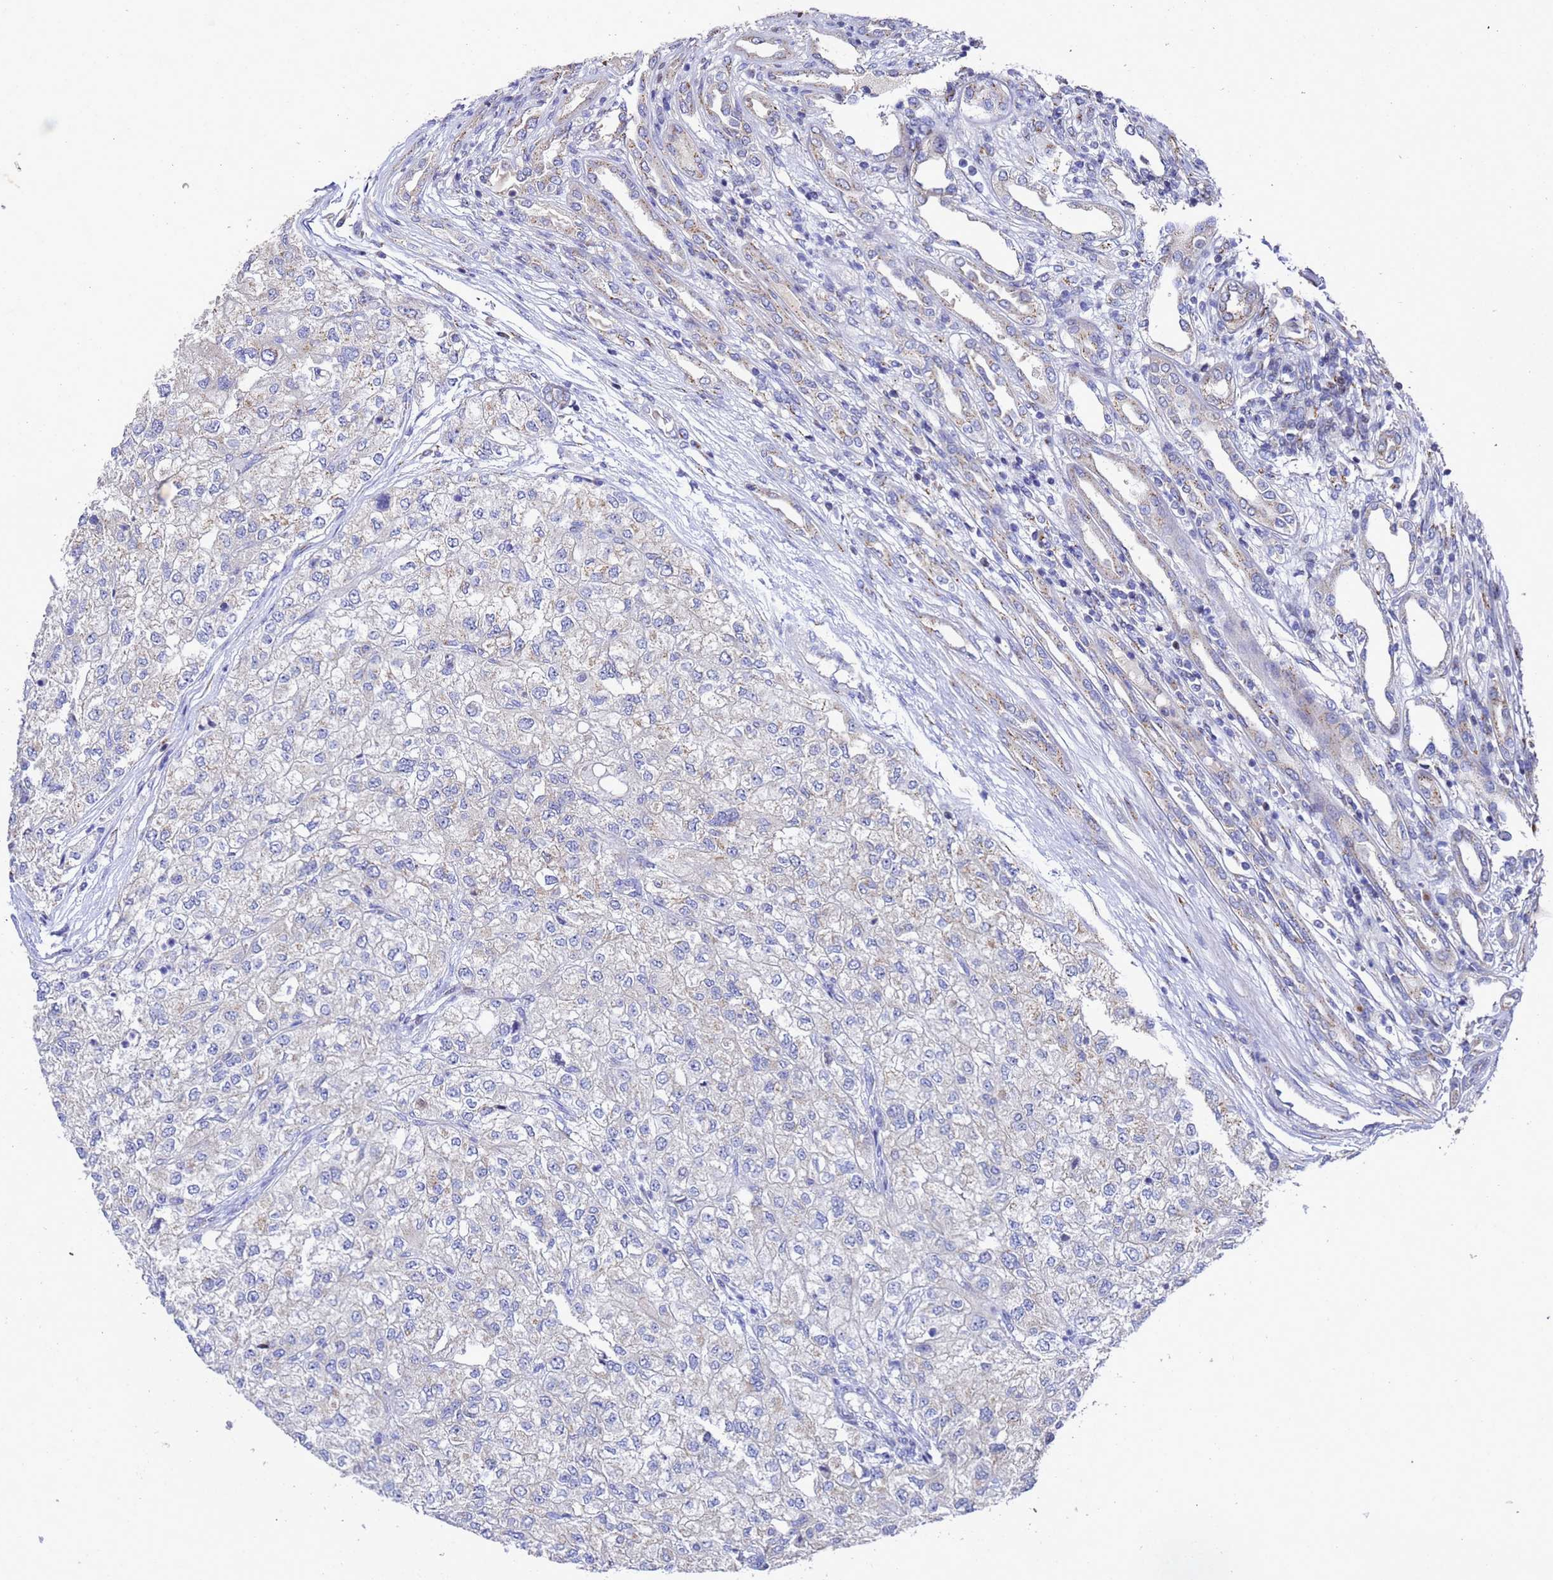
{"staining": {"intensity": "weak", "quantity": "<25%", "location": "cytoplasmic/membranous"}, "tissue": "renal cancer", "cell_type": "Tumor cells", "image_type": "cancer", "snomed": [{"axis": "morphology", "description": "Adenocarcinoma, NOS"}, {"axis": "topography", "description": "Kidney"}], "caption": "High power microscopy histopathology image of an immunohistochemistry (IHC) micrograph of renal adenocarcinoma, revealing no significant staining in tumor cells.", "gene": "NSUN6", "patient": {"sex": "female", "age": 54}}